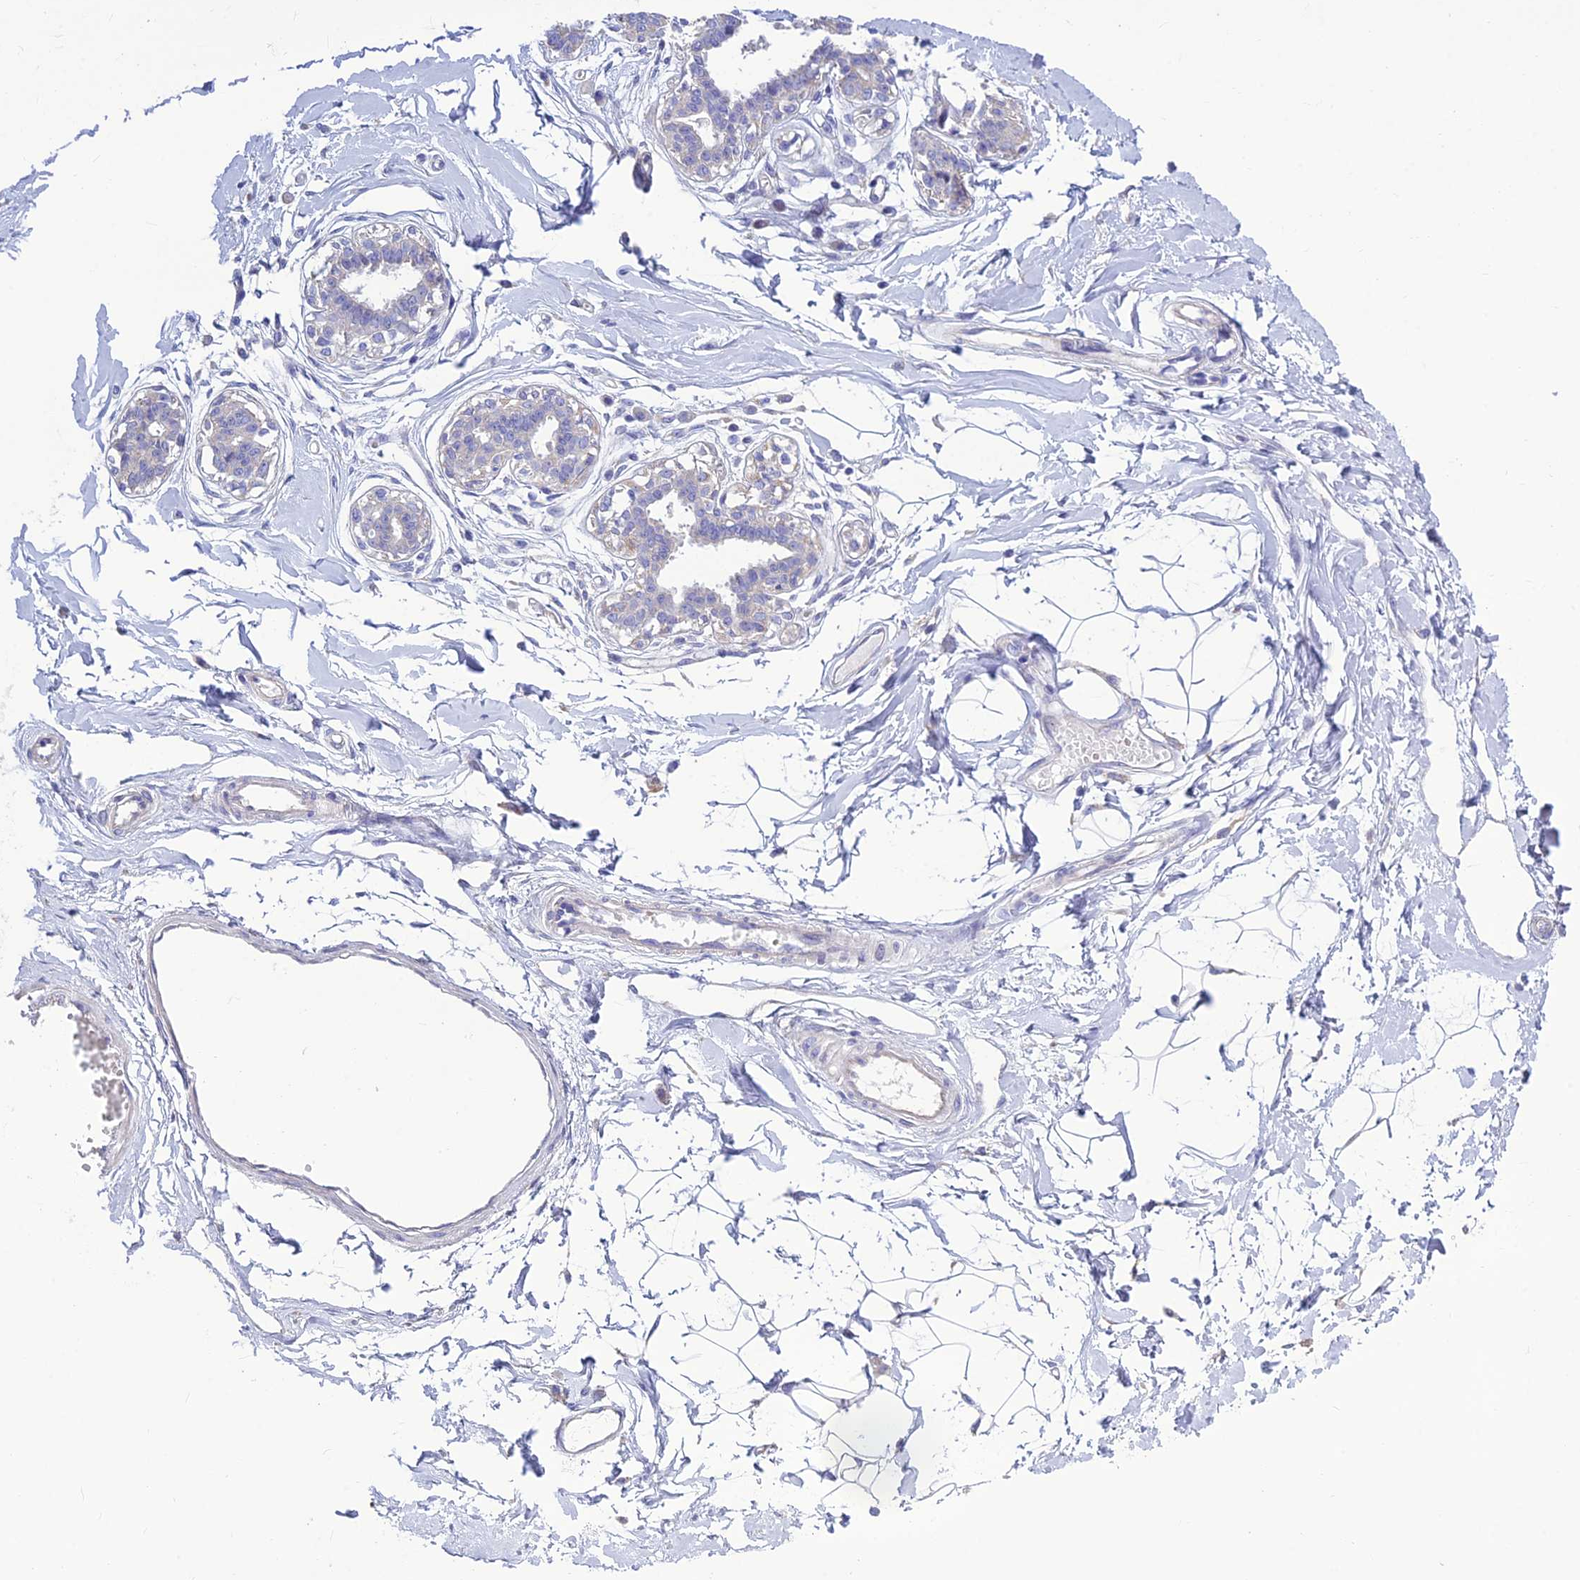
{"staining": {"intensity": "negative", "quantity": "none", "location": "none"}, "tissue": "breast", "cell_type": "Adipocytes", "image_type": "normal", "snomed": [{"axis": "morphology", "description": "Normal tissue, NOS"}, {"axis": "topography", "description": "Breast"}], "caption": "High power microscopy photomicrograph of an immunohistochemistry micrograph of normal breast, revealing no significant expression in adipocytes.", "gene": "BHMT2", "patient": {"sex": "female", "age": 45}}